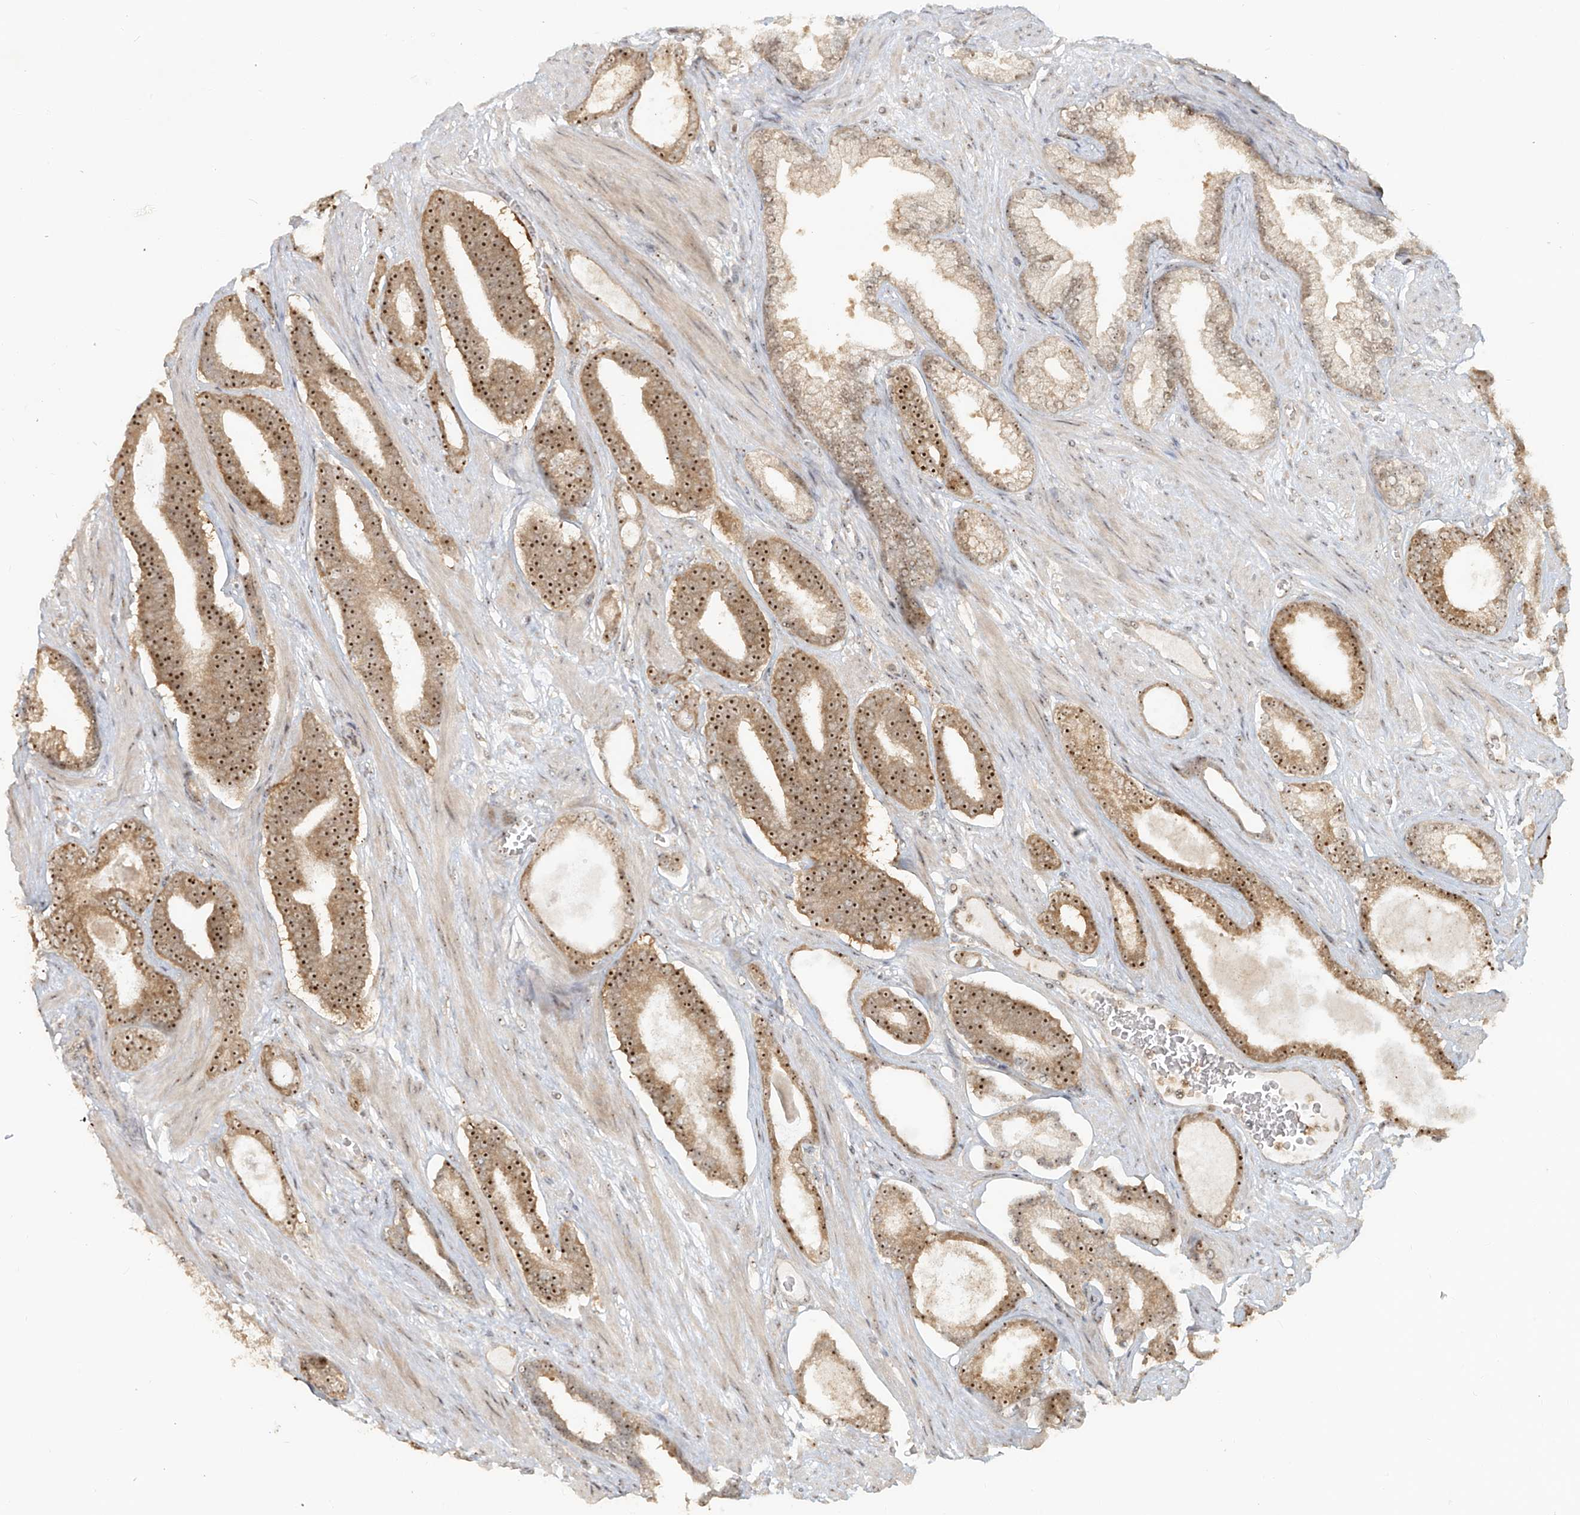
{"staining": {"intensity": "moderate", "quantity": ">75%", "location": "cytoplasmic/membranous,nuclear"}, "tissue": "prostate cancer", "cell_type": "Tumor cells", "image_type": "cancer", "snomed": [{"axis": "morphology", "description": "Adenocarcinoma, Low grade"}, {"axis": "topography", "description": "Prostate"}], "caption": "Tumor cells demonstrate medium levels of moderate cytoplasmic/membranous and nuclear staining in approximately >75% of cells in prostate cancer. Ihc stains the protein of interest in brown and the nuclei are stained blue.", "gene": "BYSL", "patient": {"sex": "male", "age": 70}}